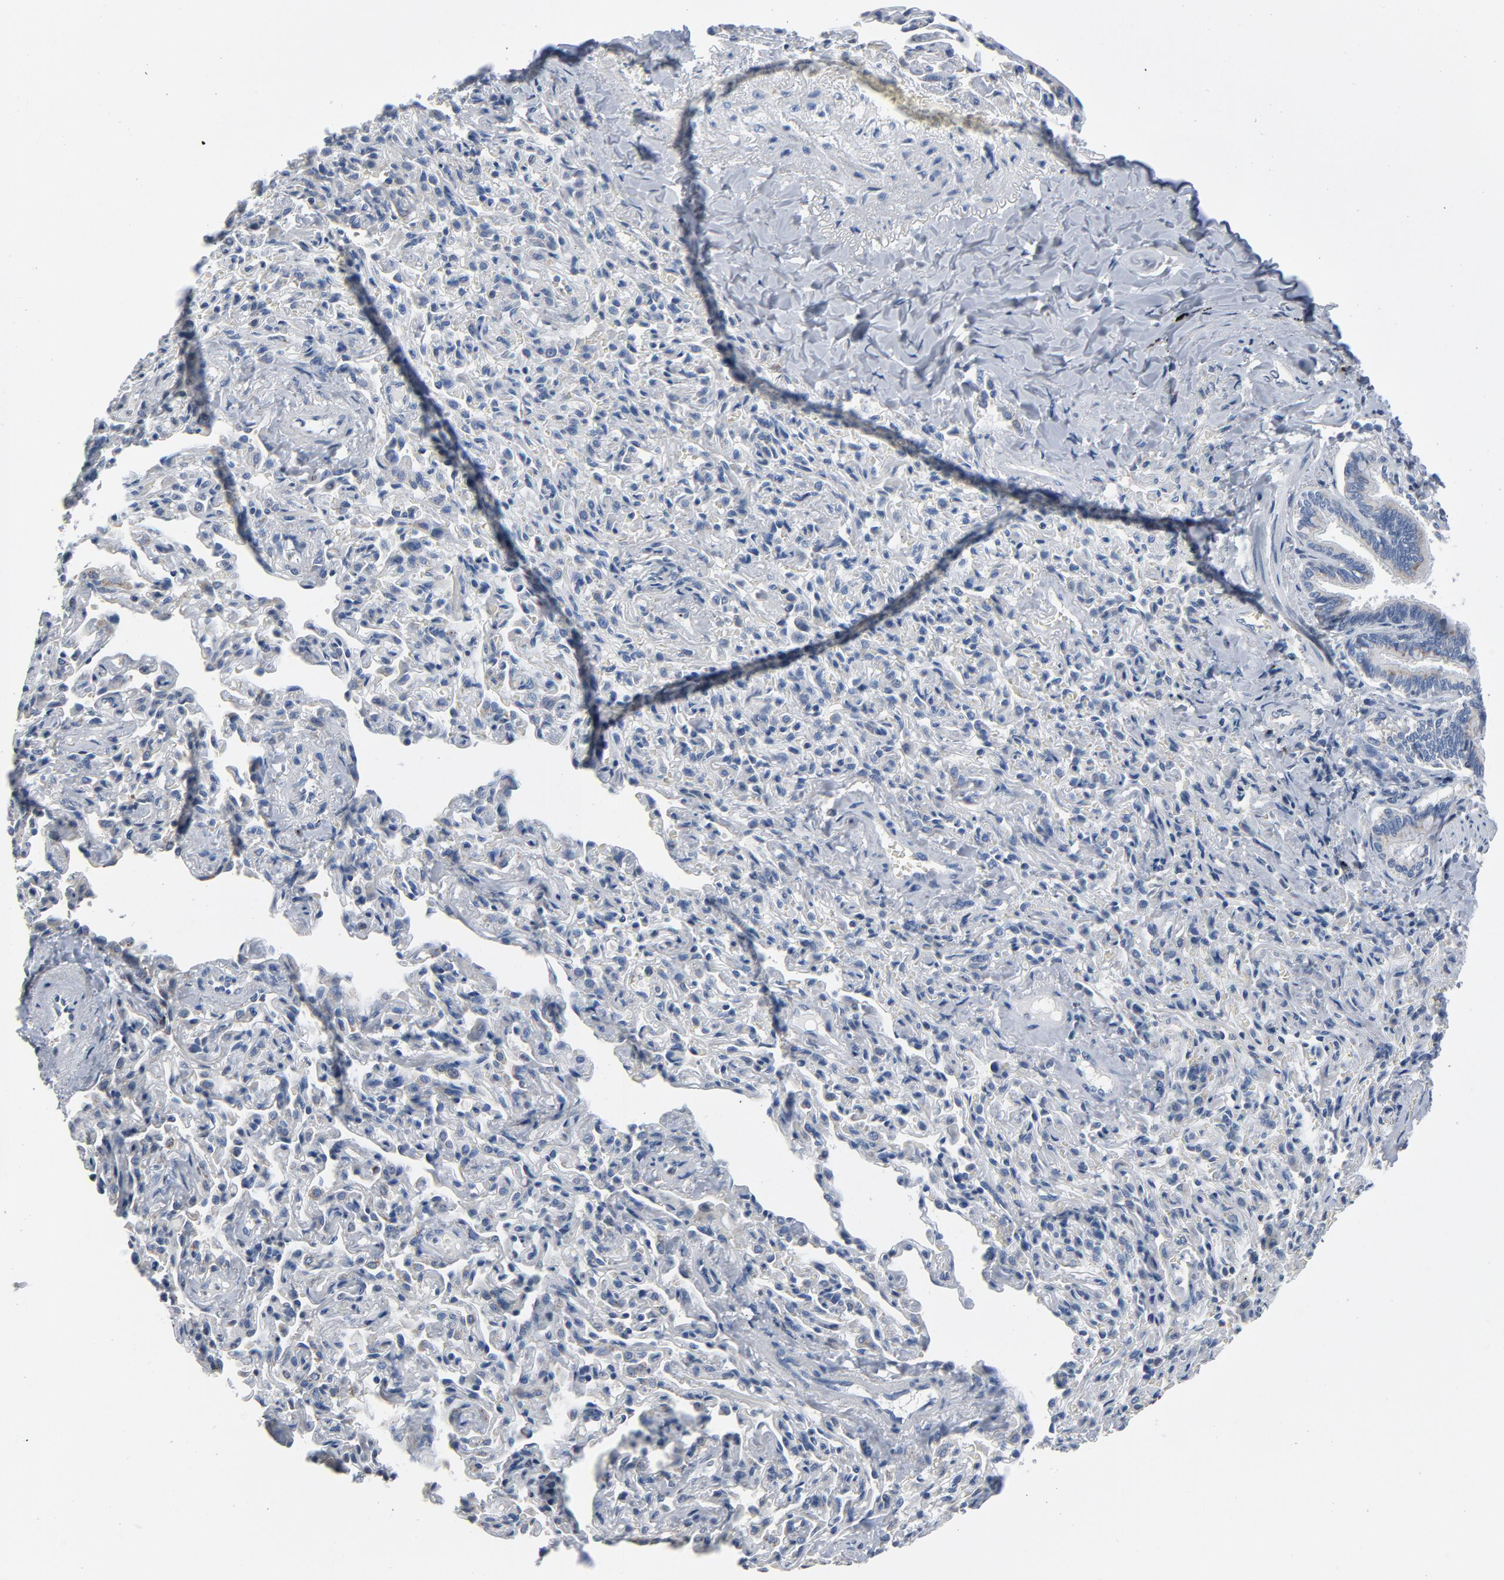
{"staining": {"intensity": "moderate", "quantity": "<25%", "location": "cytoplasmic/membranous"}, "tissue": "bronchus", "cell_type": "Respiratory epithelial cells", "image_type": "normal", "snomed": [{"axis": "morphology", "description": "Normal tissue, NOS"}, {"axis": "topography", "description": "Lung"}], "caption": "Respiratory epithelial cells exhibit low levels of moderate cytoplasmic/membranous expression in about <25% of cells in unremarkable bronchus.", "gene": "YIPF6", "patient": {"sex": "male", "age": 64}}